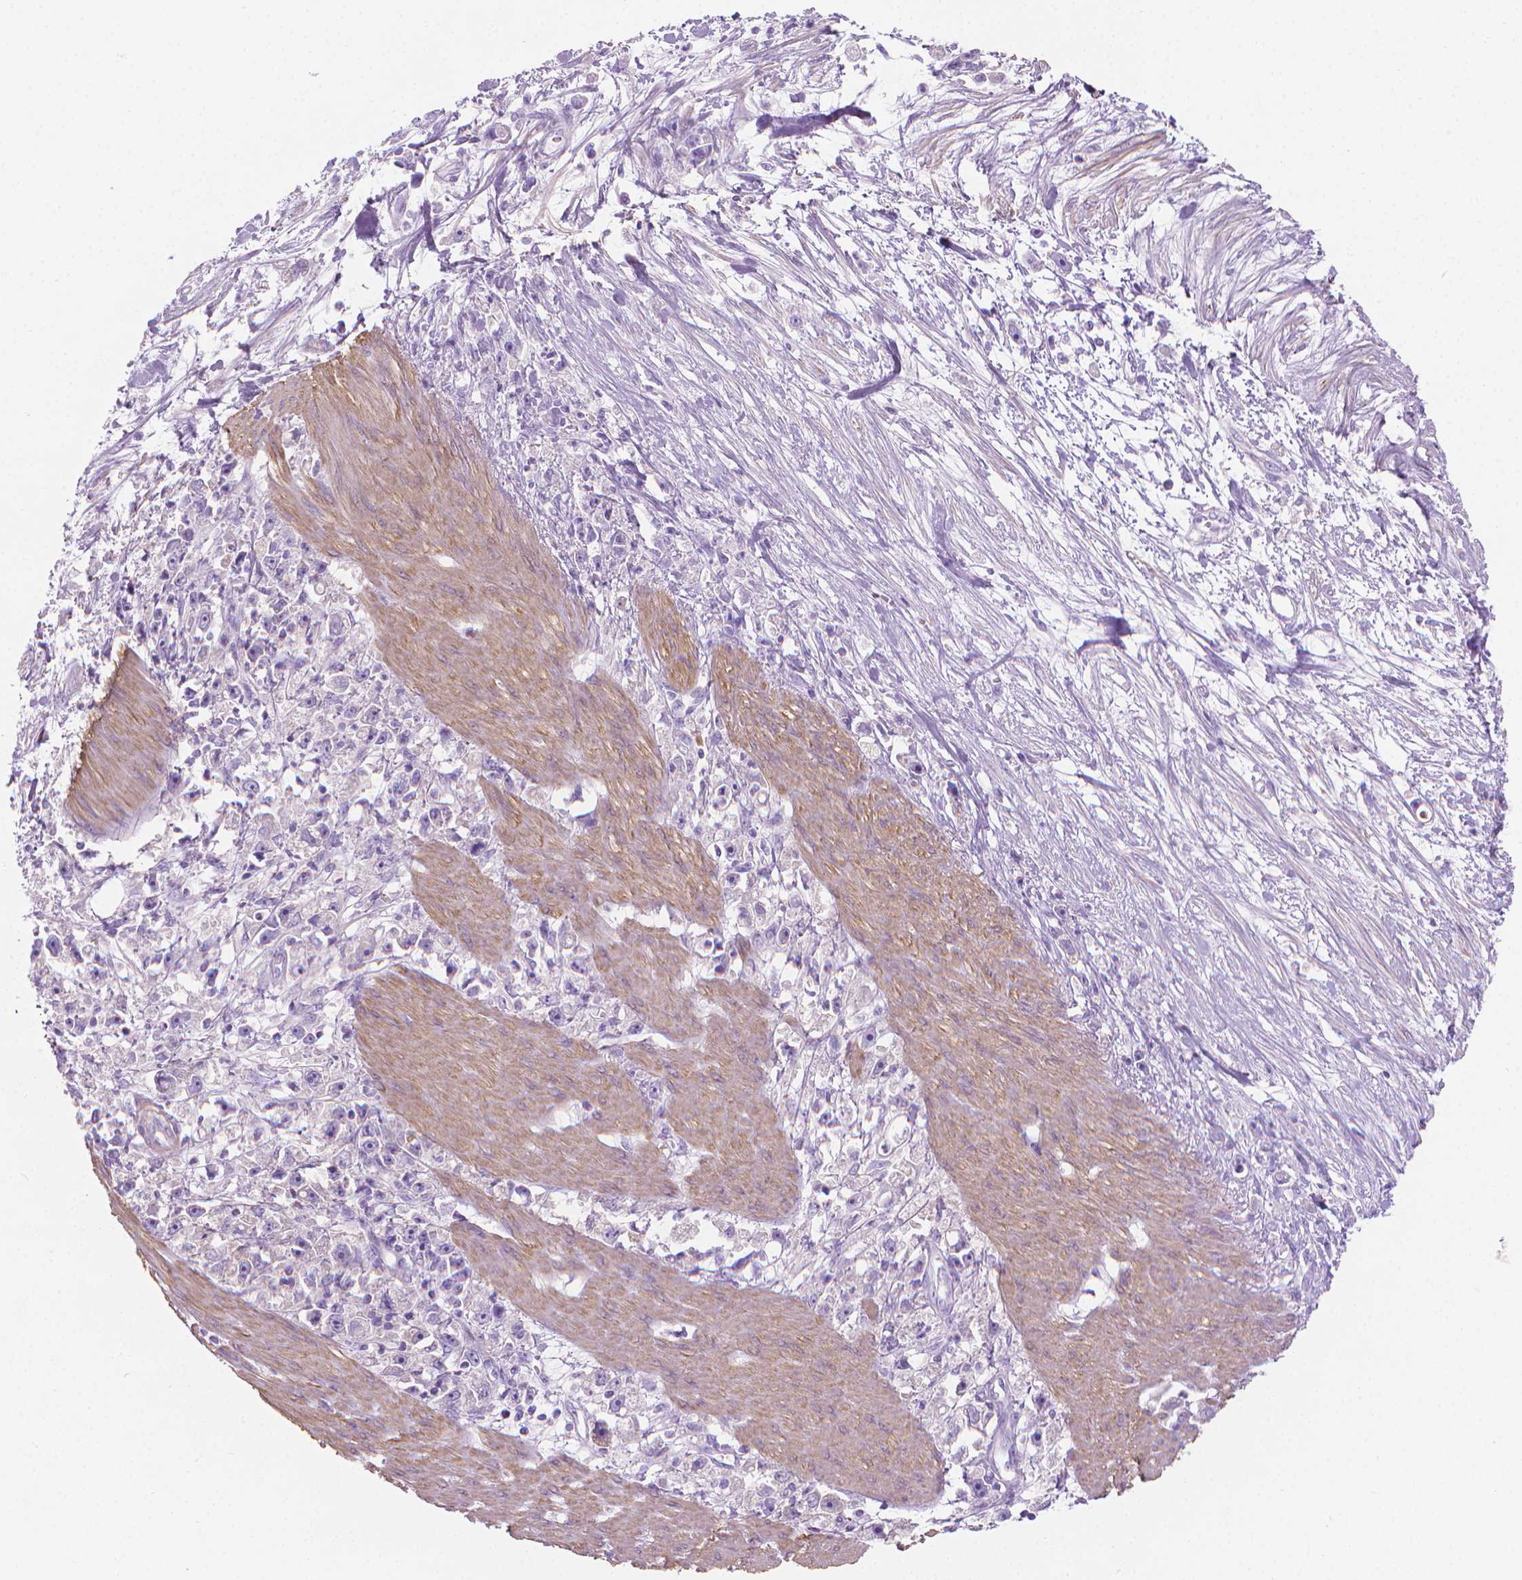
{"staining": {"intensity": "negative", "quantity": "none", "location": "none"}, "tissue": "stomach cancer", "cell_type": "Tumor cells", "image_type": "cancer", "snomed": [{"axis": "morphology", "description": "Adenocarcinoma, NOS"}, {"axis": "topography", "description": "Stomach"}], "caption": "High power microscopy histopathology image of an IHC image of adenocarcinoma (stomach), revealing no significant staining in tumor cells.", "gene": "FASN", "patient": {"sex": "female", "age": 59}}